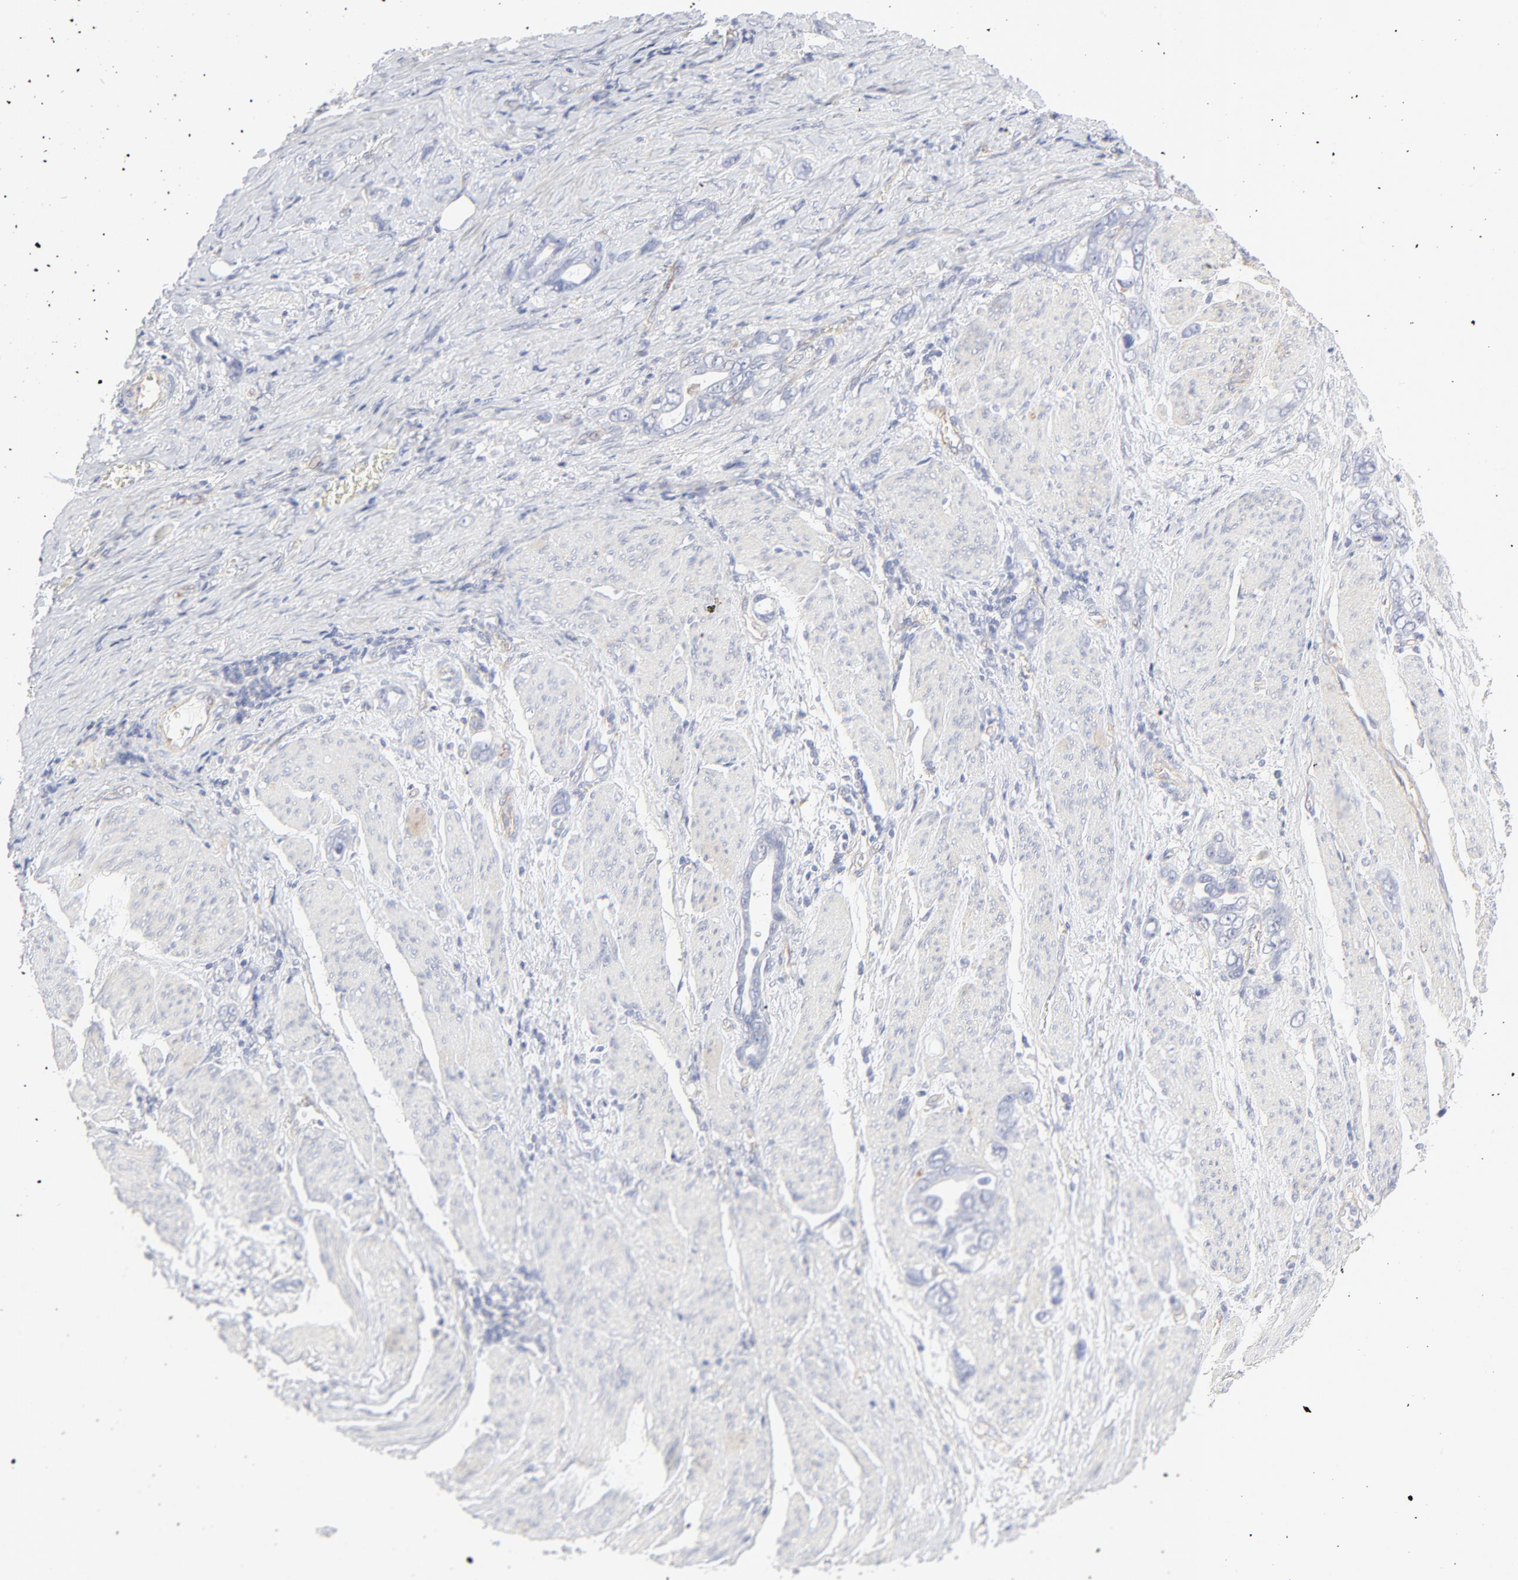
{"staining": {"intensity": "negative", "quantity": "none", "location": "none"}, "tissue": "stomach cancer", "cell_type": "Tumor cells", "image_type": "cancer", "snomed": [{"axis": "morphology", "description": "Adenocarcinoma, NOS"}, {"axis": "topography", "description": "Stomach"}], "caption": "This photomicrograph is of stomach adenocarcinoma stained with IHC to label a protein in brown with the nuclei are counter-stained blue. There is no staining in tumor cells. (Stains: DAB immunohistochemistry with hematoxylin counter stain, Microscopy: brightfield microscopy at high magnification).", "gene": "ITGA5", "patient": {"sex": "male", "age": 78}}